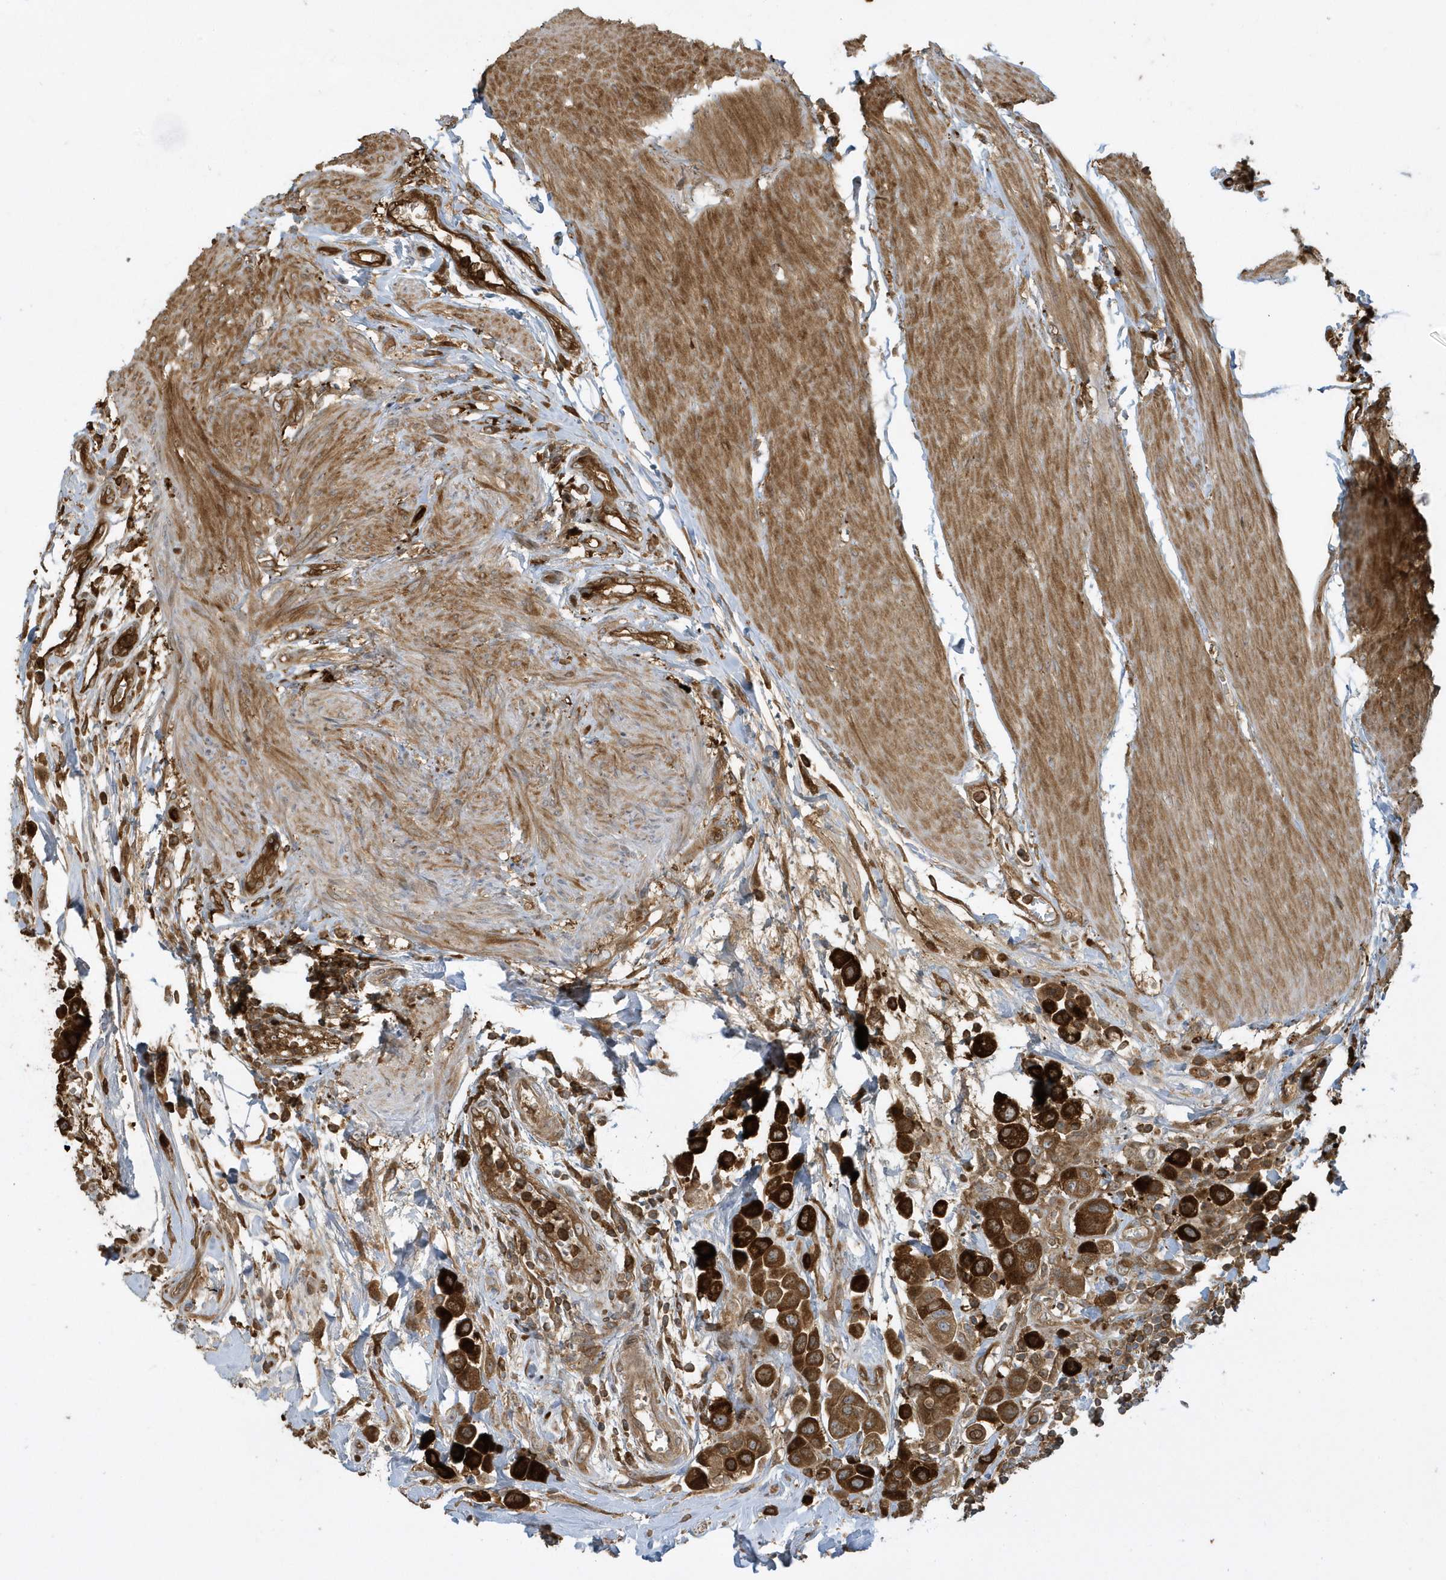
{"staining": {"intensity": "strong", "quantity": ">75%", "location": "cytoplasmic/membranous"}, "tissue": "urothelial cancer", "cell_type": "Tumor cells", "image_type": "cancer", "snomed": [{"axis": "morphology", "description": "Urothelial carcinoma, High grade"}, {"axis": "topography", "description": "Urinary bladder"}], "caption": "Immunohistochemistry (IHC) of human urothelial carcinoma (high-grade) displays high levels of strong cytoplasmic/membranous positivity in about >75% of tumor cells. The staining is performed using DAB (3,3'-diaminobenzidine) brown chromogen to label protein expression. The nuclei are counter-stained blue using hematoxylin.", "gene": "CLCN6", "patient": {"sex": "male", "age": 50}}